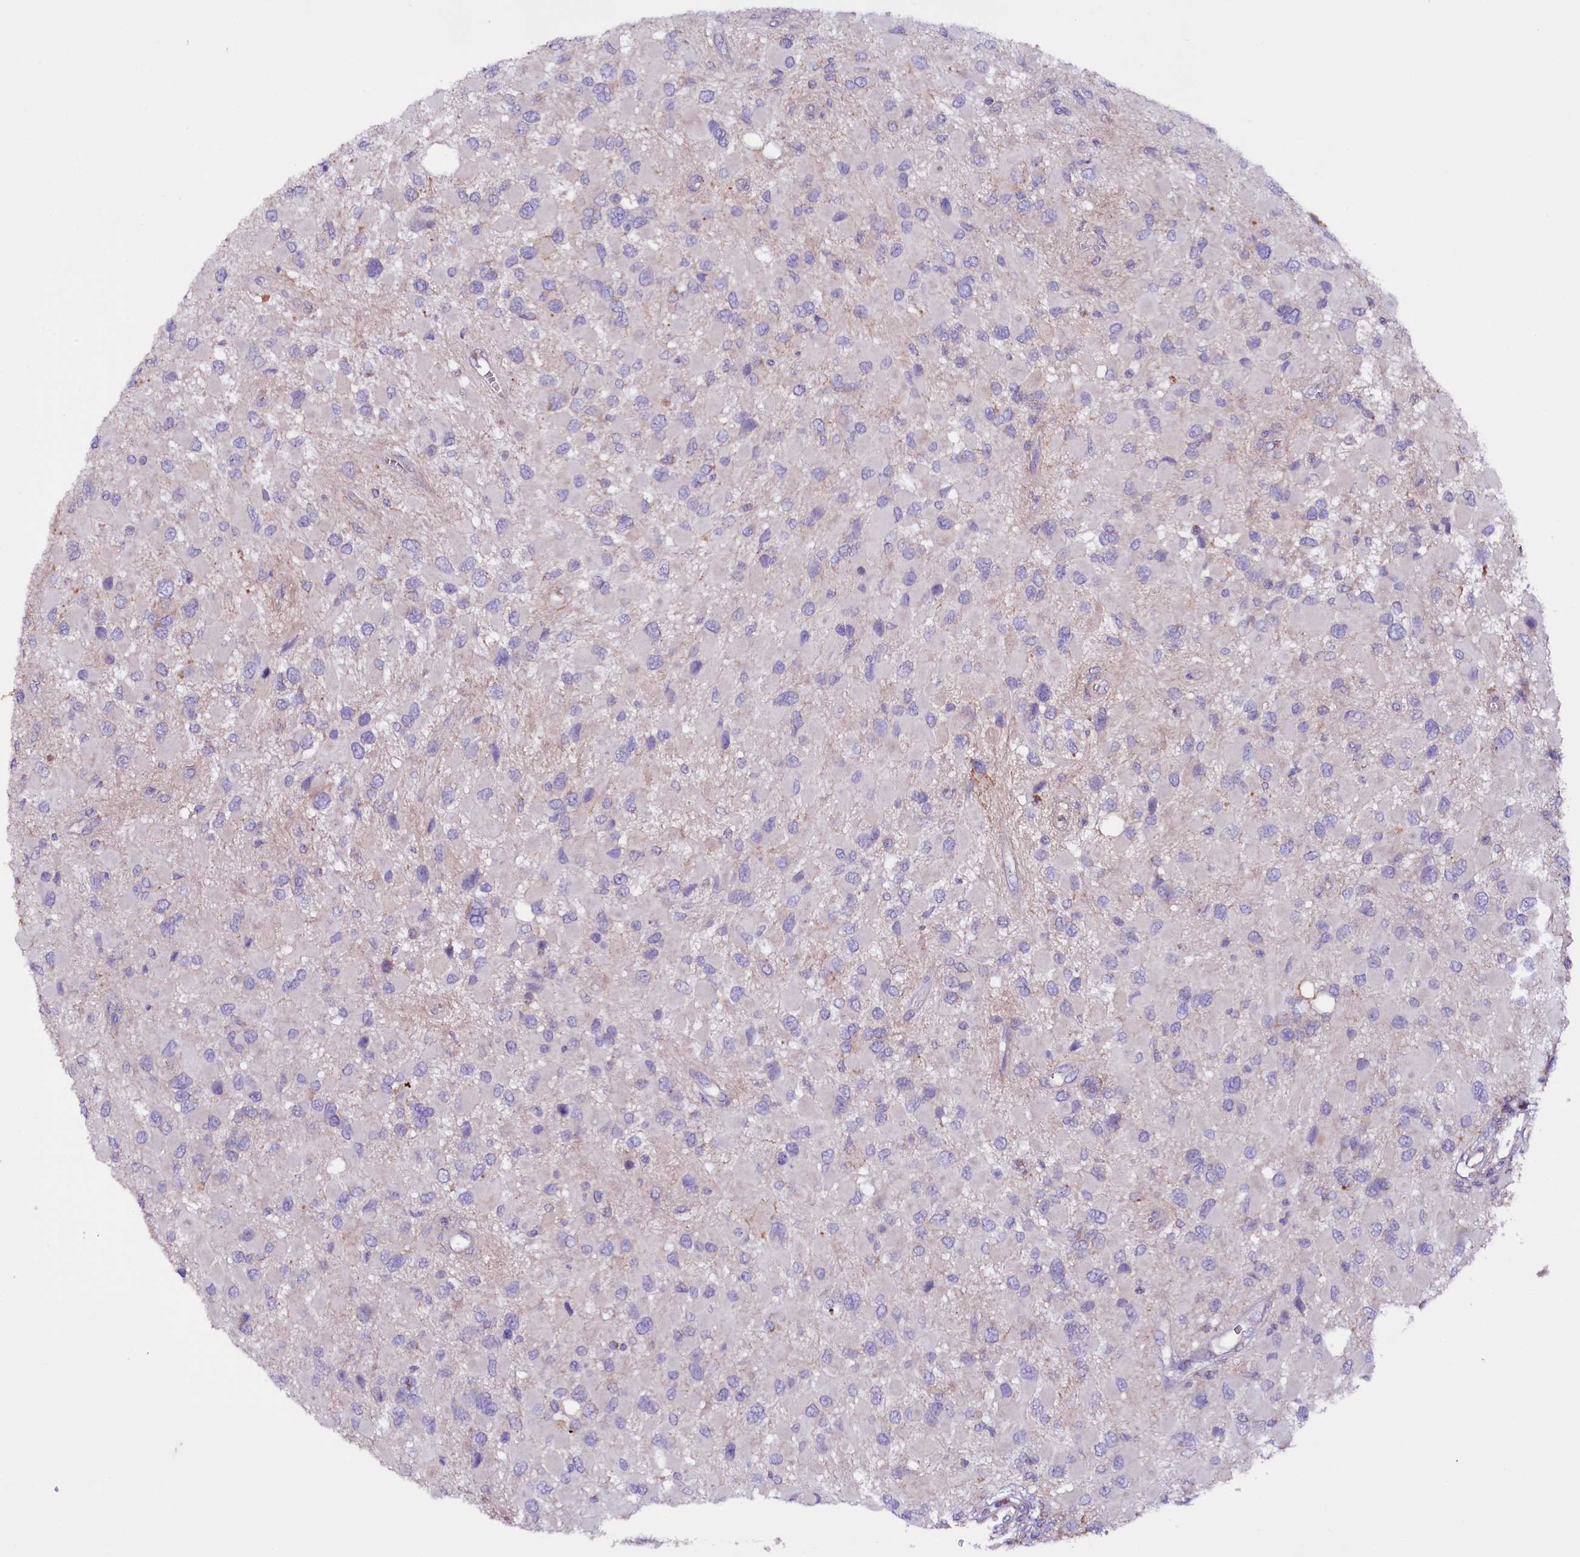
{"staining": {"intensity": "negative", "quantity": "none", "location": "none"}, "tissue": "glioma", "cell_type": "Tumor cells", "image_type": "cancer", "snomed": [{"axis": "morphology", "description": "Glioma, malignant, High grade"}, {"axis": "topography", "description": "Brain"}], "caption": "DAB immunohistochemical staining of malignant high-grade glioma displays no significant positivity in tumor cells.", "gene": "ZNF45", "patient": {"sex": "male", "age": 53}}